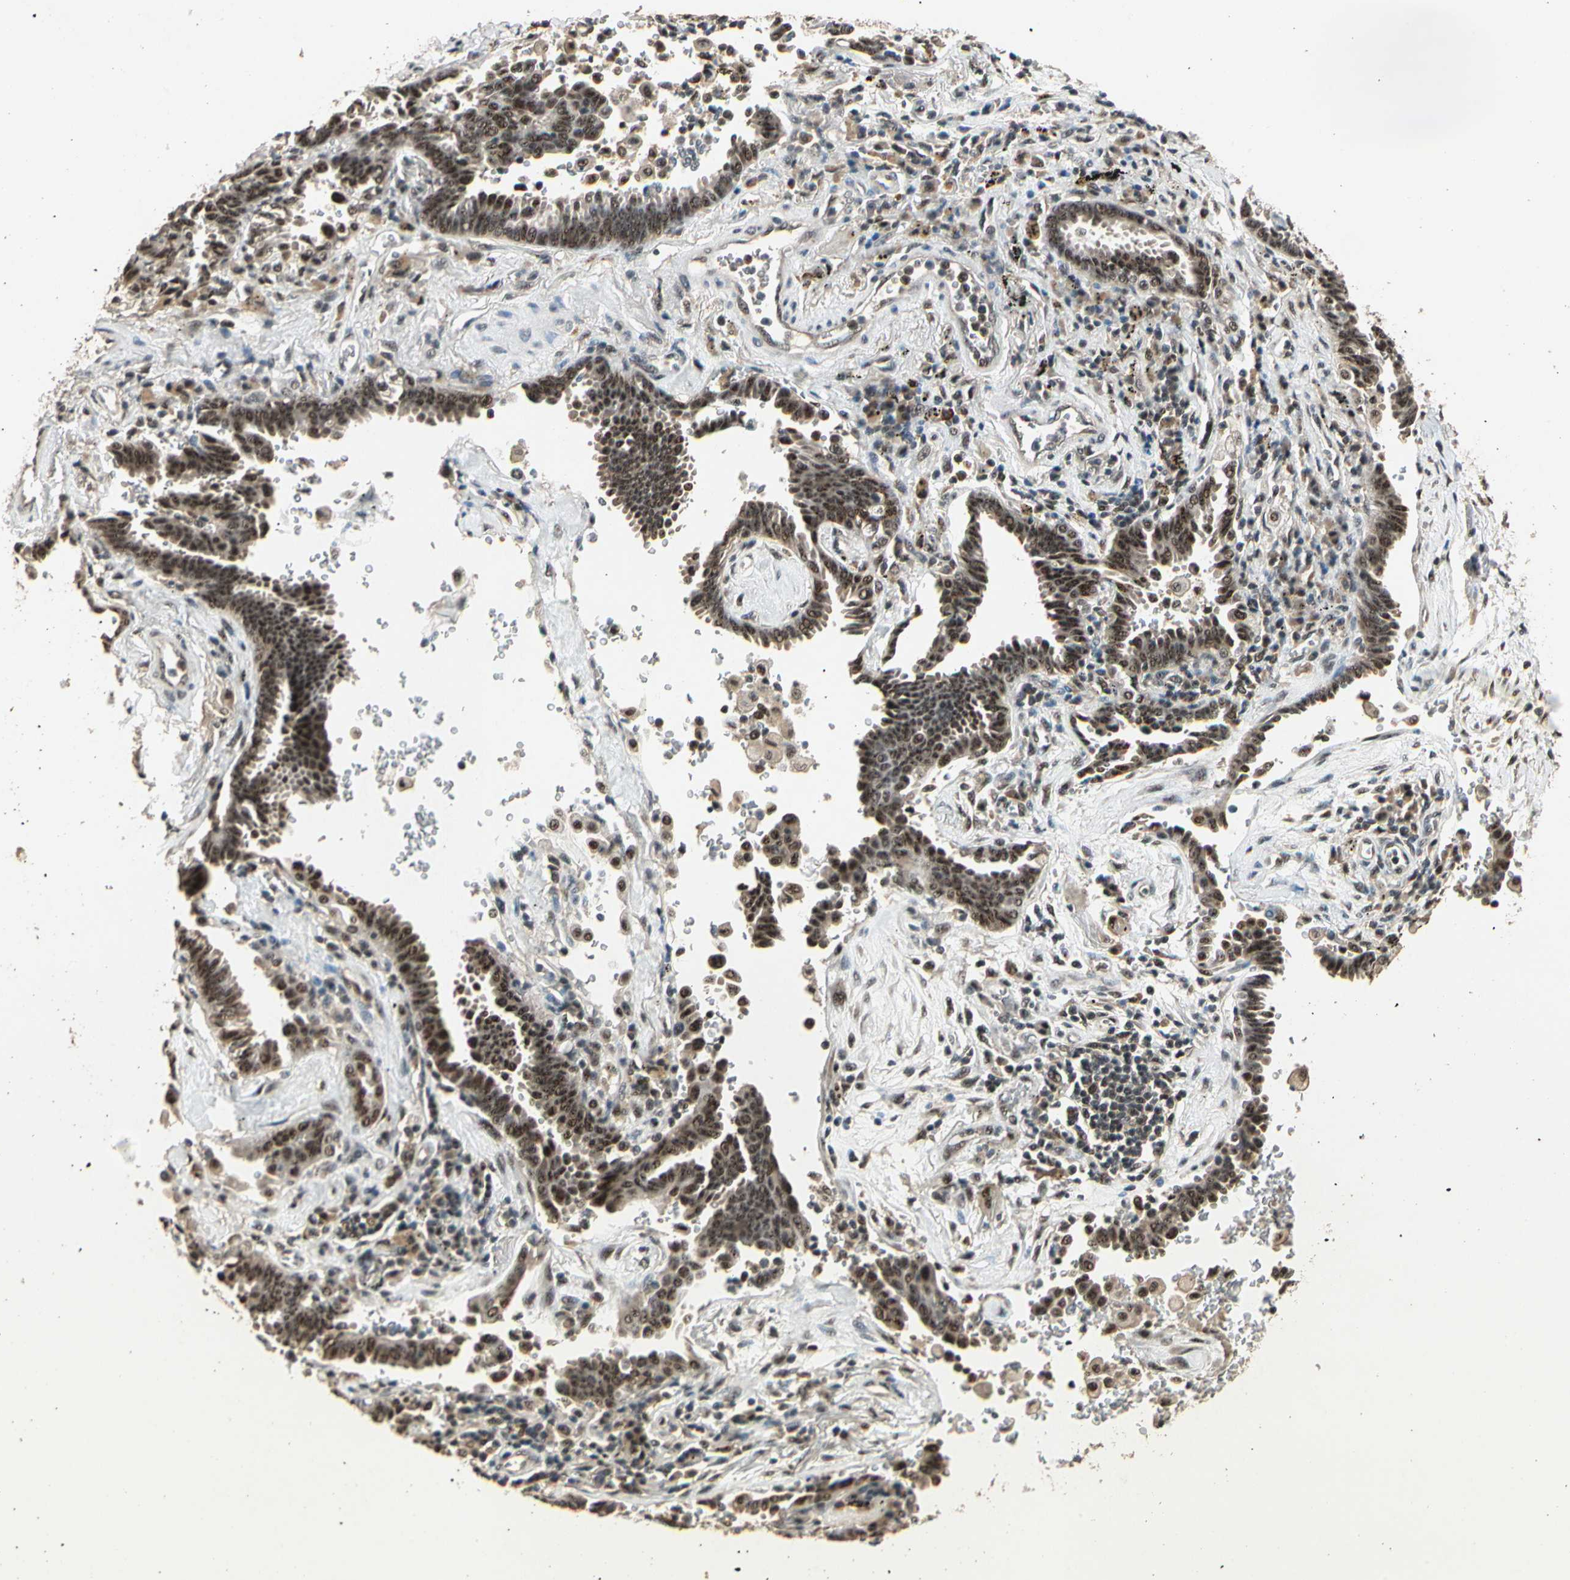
{"staining": {"intensity": "moderate", "quantity": ">75%", "location": "cytoplasmic/membranous,nuclear"}, "tissue": "lung cancer", "cell_type": "Tumor cells", "image_type": "cancer", "snomed": [{"axis": "morphology", "description": "Adenocarcinoma, NOS"}, {"axis": "topography", "description": "Lung"}], "caption": "Immunohistochemical staining of human adenocarcinoma (lung) demonstrates medium levels of moderate cytoplasmic/membranous and nuclear expression in approximately >75% of tumor cells.", "gene": "RBM25", "patient": {"sex": "female", "age": 64}}